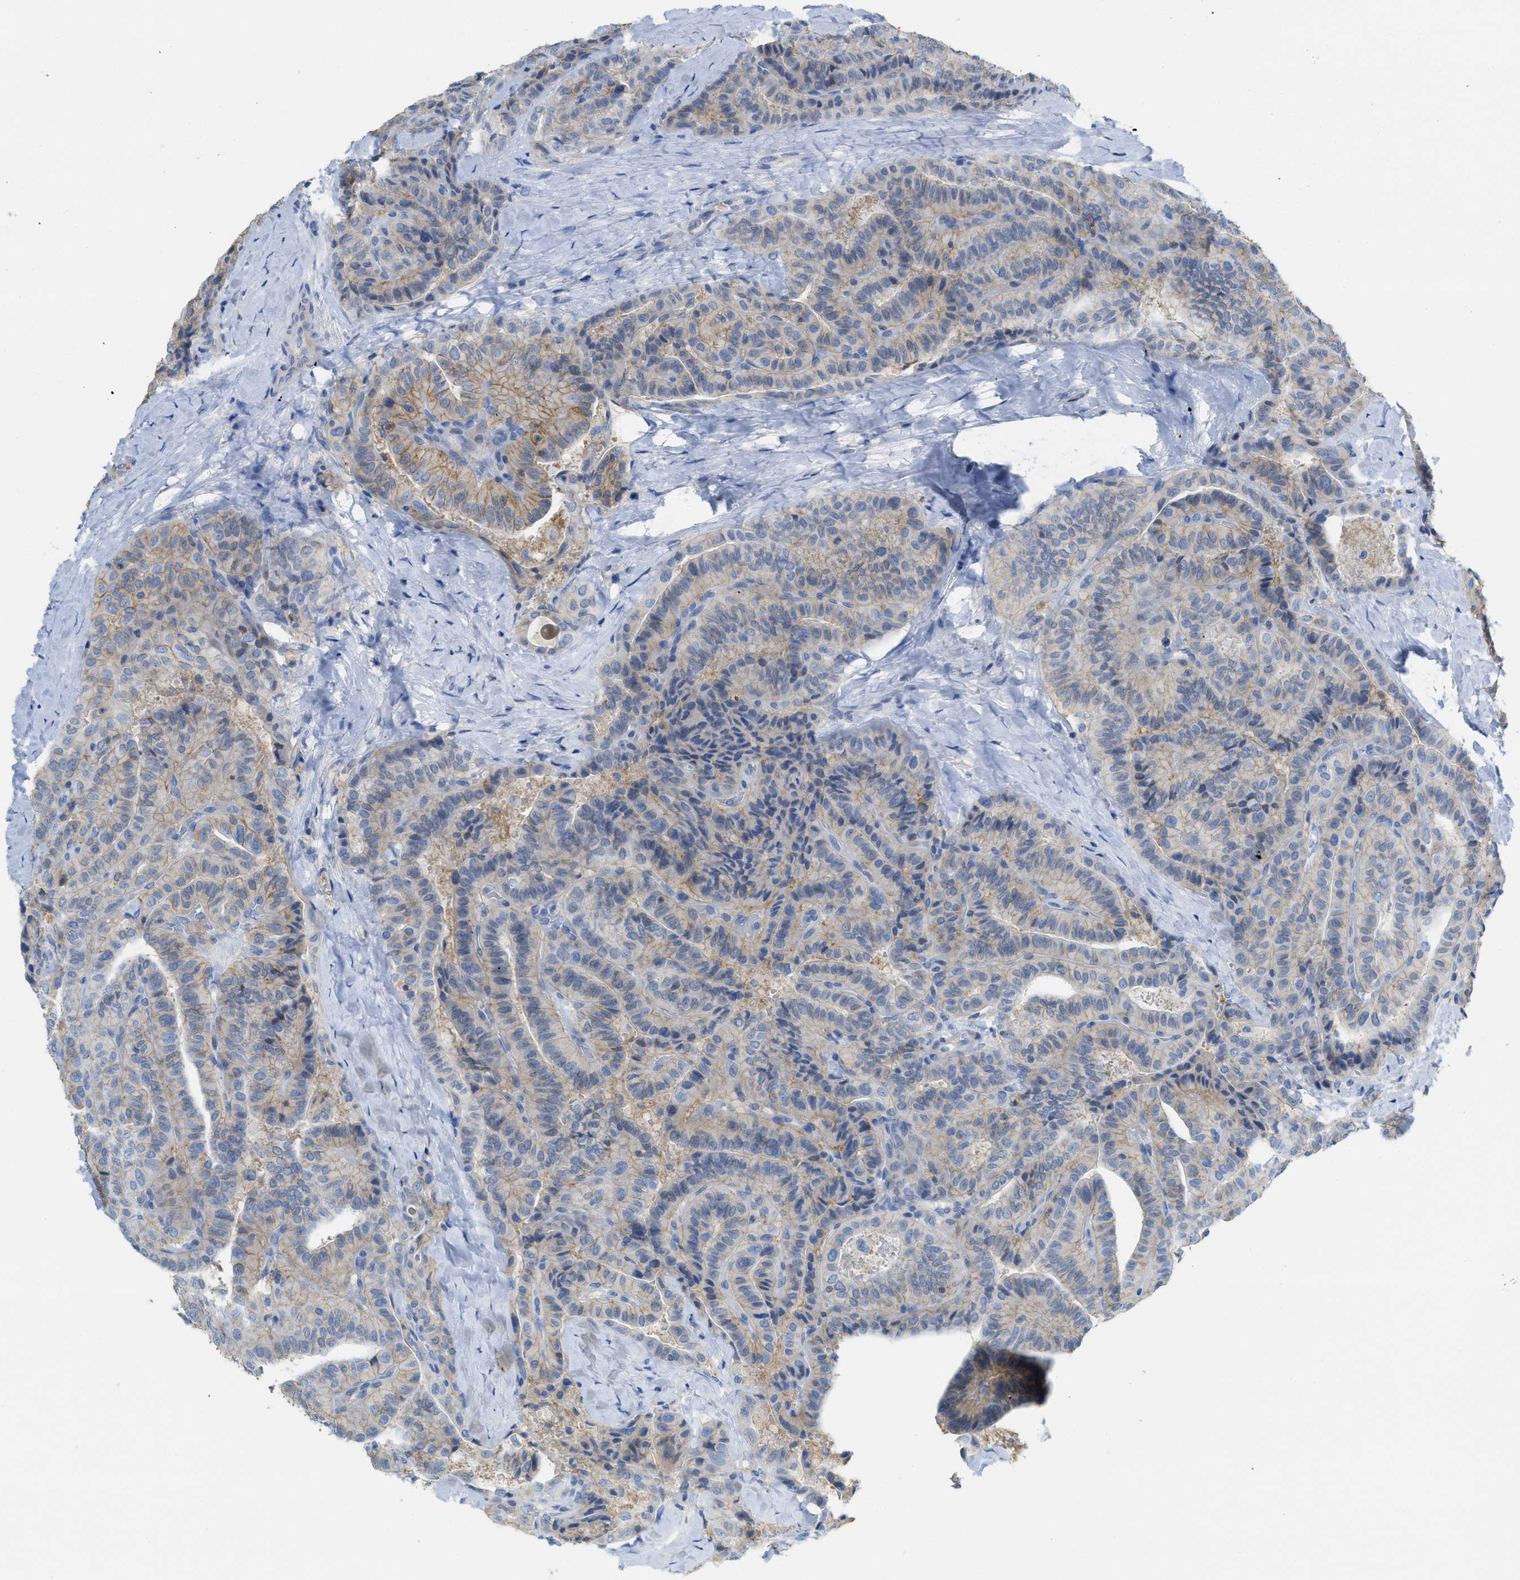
{"staining": {"intensity": "moderate", "quantity": "25%-75%", "location": "cytoplasmic/membranous"}, "tissue": "thyroid cancer", "cell_type": "Tumor cells", "image_type": "cancer", "snomed": [{"axis": "morphology", "description": "Papillary adenocarcinoma, NOS"}, {"axis": "topography", "description": "Thyroid gland"}], "caption": "Immunohistochemistry (IHC) of papillary adenocarcinoma (thyroid) displays medium levels of moderate cytoplasmic/membranous expression in about 25%-75% of tumor cells. Using DAB (3,3'-diaminobenzidine) (brown) and hematoxylin (blue) stains, captured at high magnification using brightfield microscopy.", "gene": "CNNM4", "patient": {"sex": "male", "age": 77}}